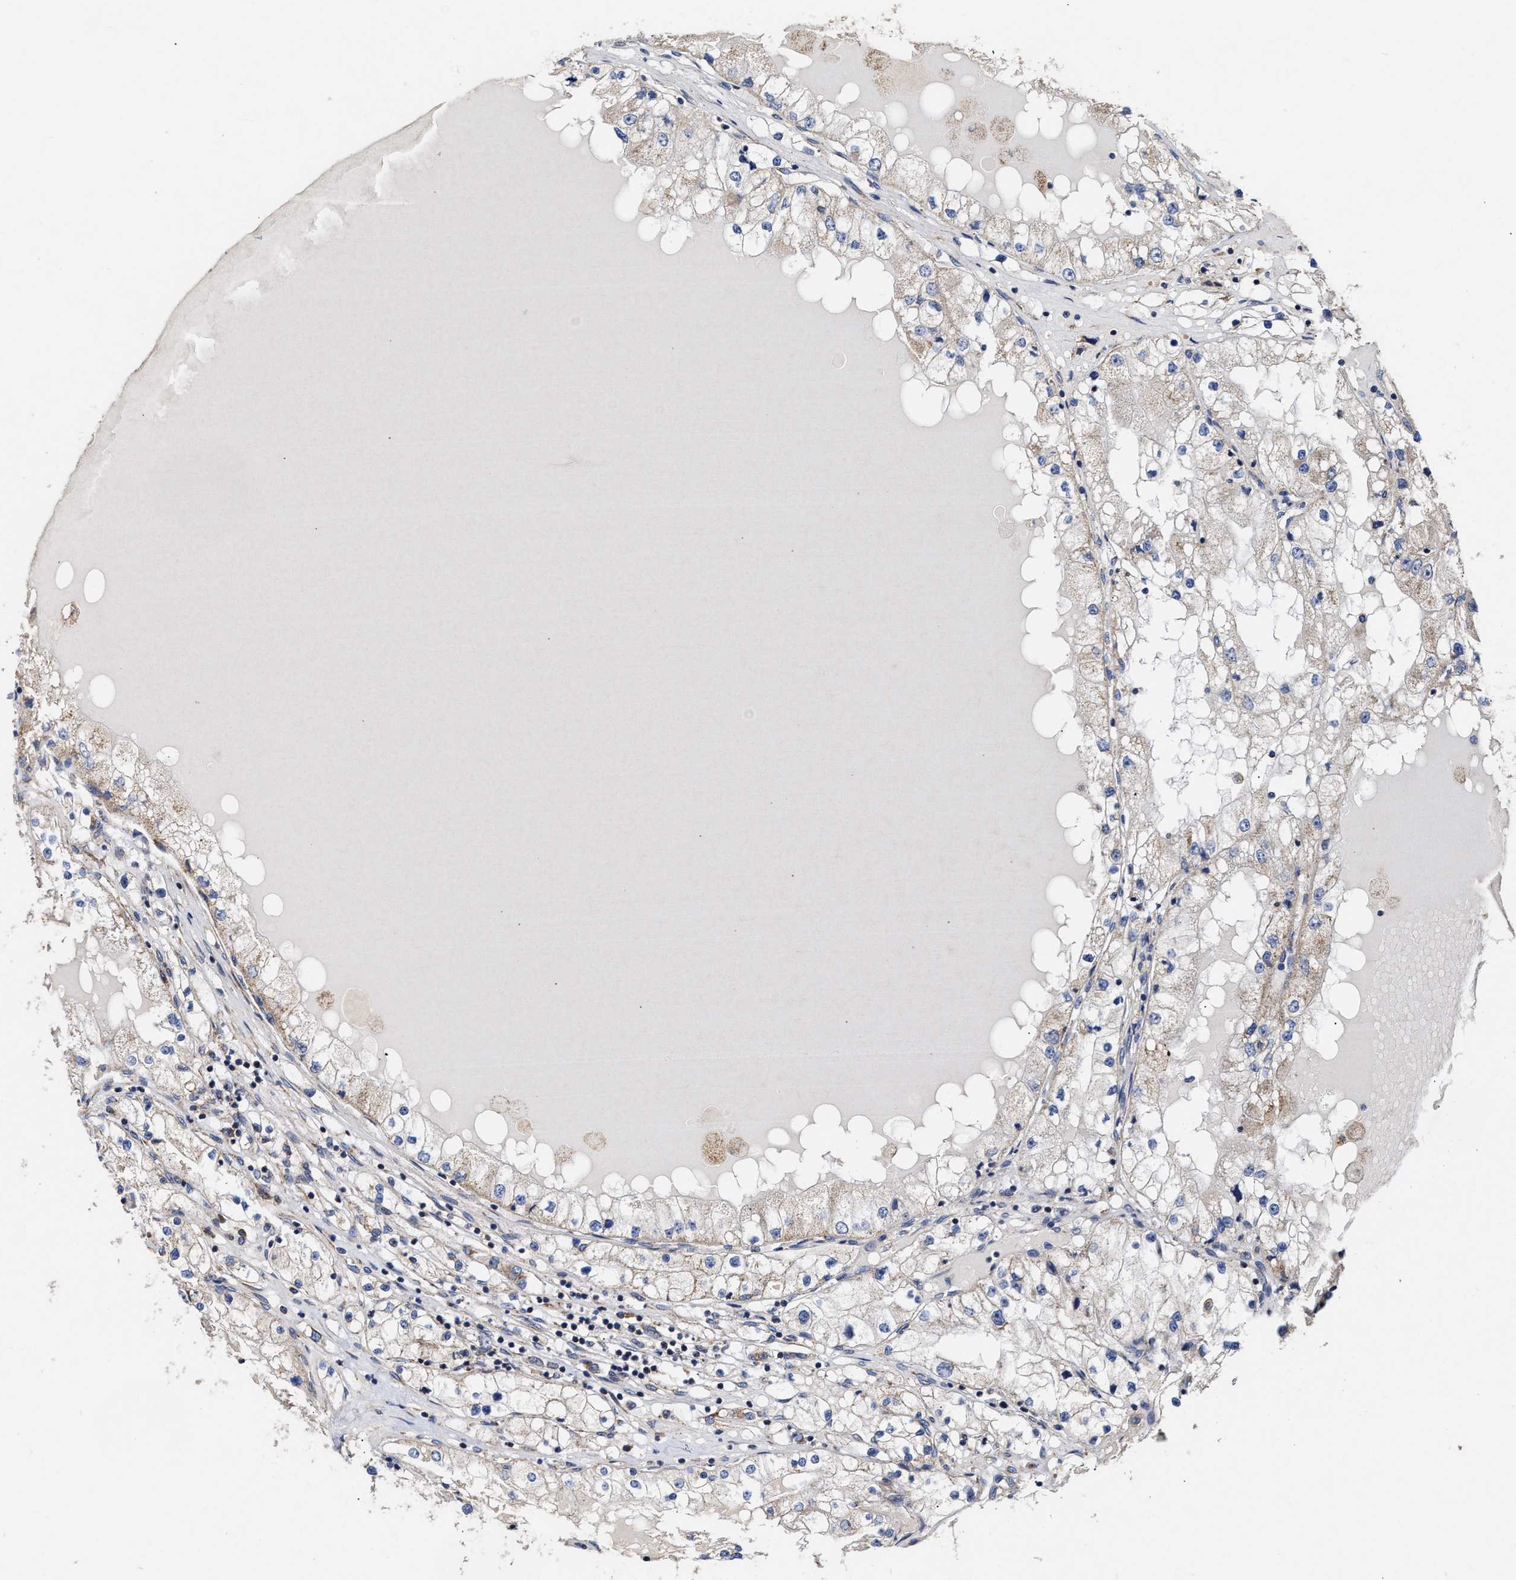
{"staining": {"intensity": "weak", "quantity": "<25%", "location": "cytoplasmic/membranous"}, "tissue": "renal cancer", "cell_type": "Tumor cells", "image_type": "cancer", "snomed": [{"axis": "morphology", "description": "Adenocarcinoma, NOS"}, {"axis": "topography", "description": "Kidney"}], "caption": "Adenocarcinoma (renal) was stained to show a protein in brown. There is no significant staining in tumor cells.", "gene": "MALSU1", "patient": {"sex": "male", "age": 68}}